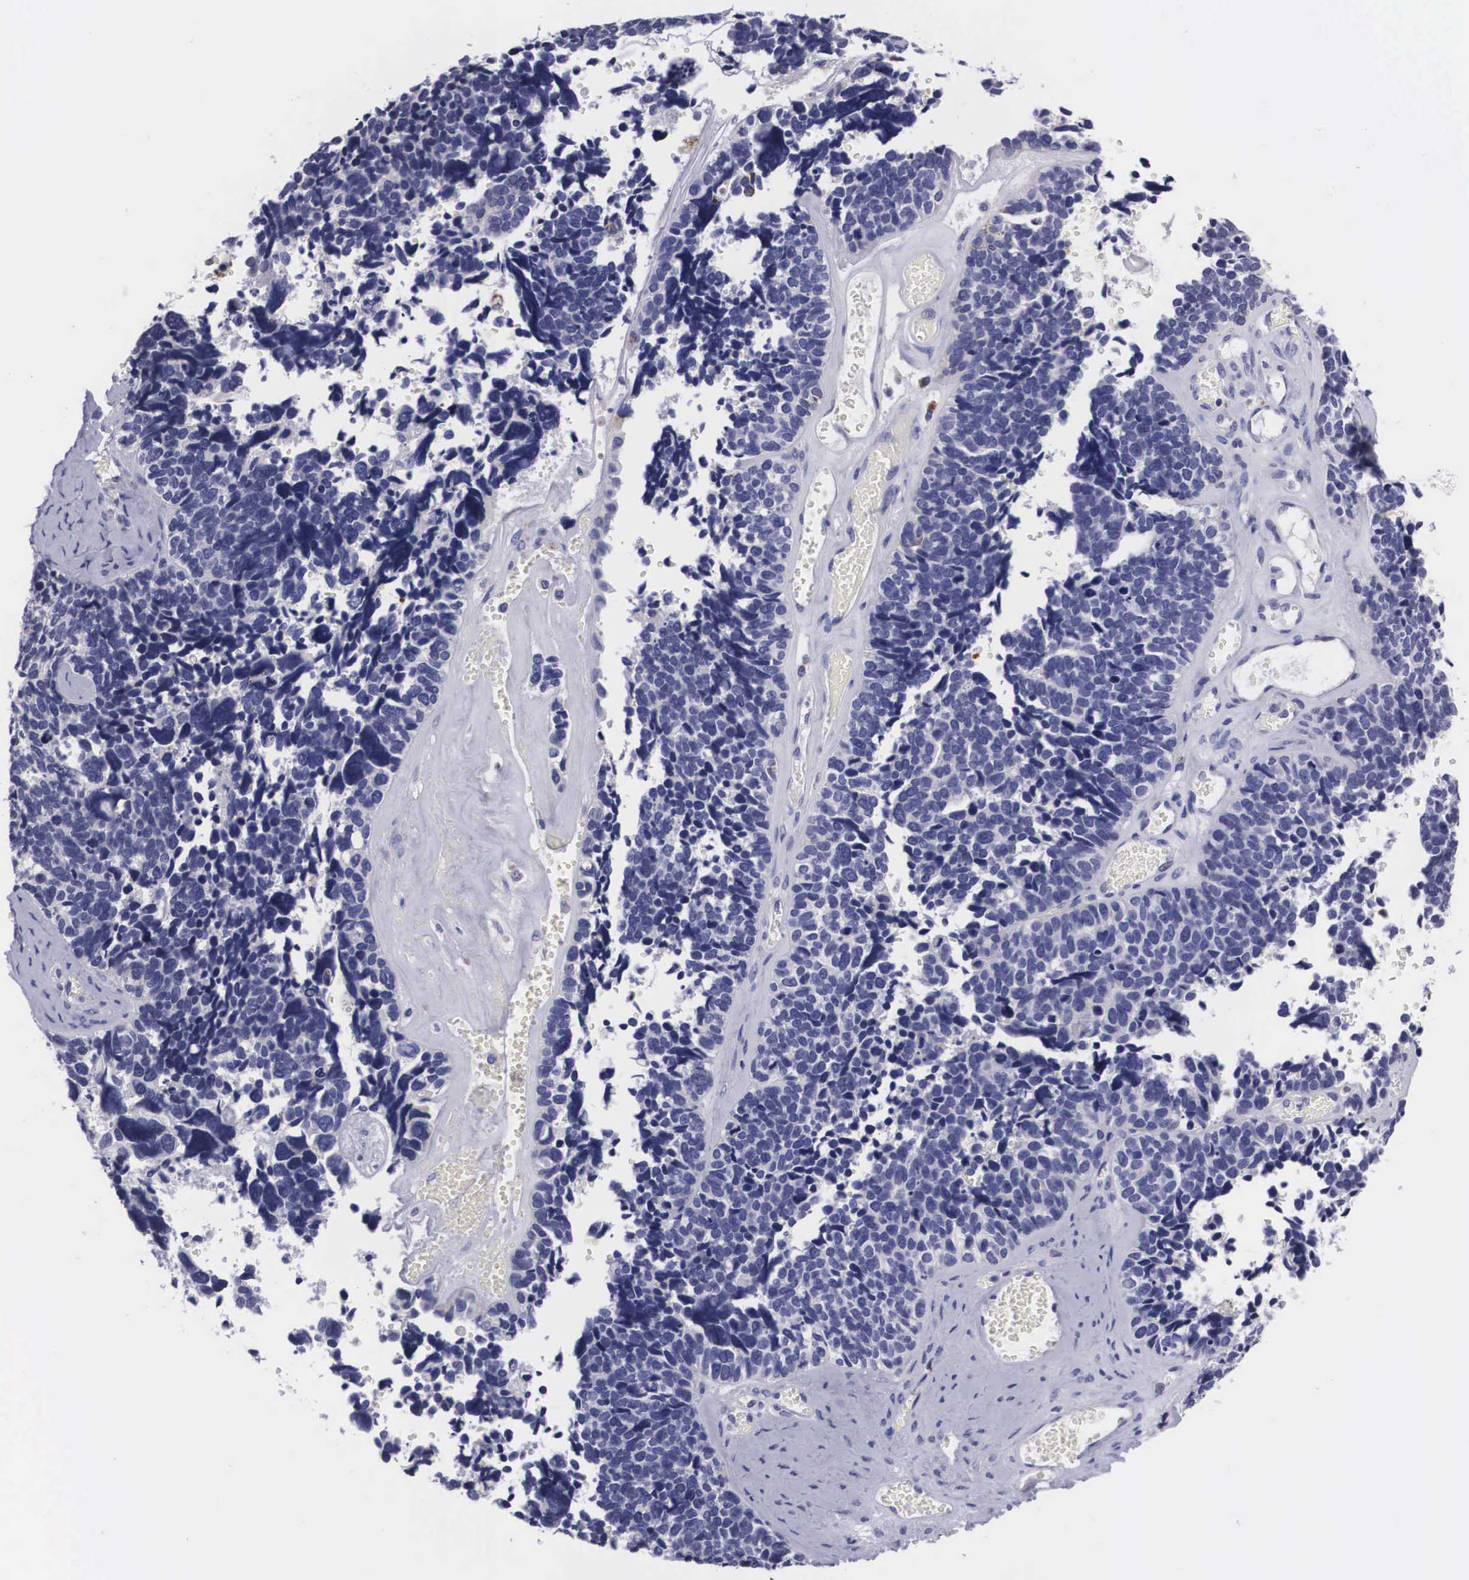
{"staining": {"intensity": "negative", "quantity": "none", "location": "none"}, "tissue": "ovarian cancer", "cell_type": "Tumor cells", "image_type": "cancer", "snomed": [{"axis": "morphology", "description": "Cystadenocarcinoma, serous, NOS"}, {"axis": "topography", "description": "Ovary"}], "caption": "Immunohistochemistry histopathology image of neoplastic tissue: ovarian serous cystadenocarcinoma stained with DAB demonstrates no significant protein expression in tumor cells. (Stains: DAB immunohistochemistry (IHC) with hematoxylin counter stain, Microscopy: brightfield microscopy at high magnification).", "gene": "CRELD2", "patient": {"sex": "female", "age": 77}}